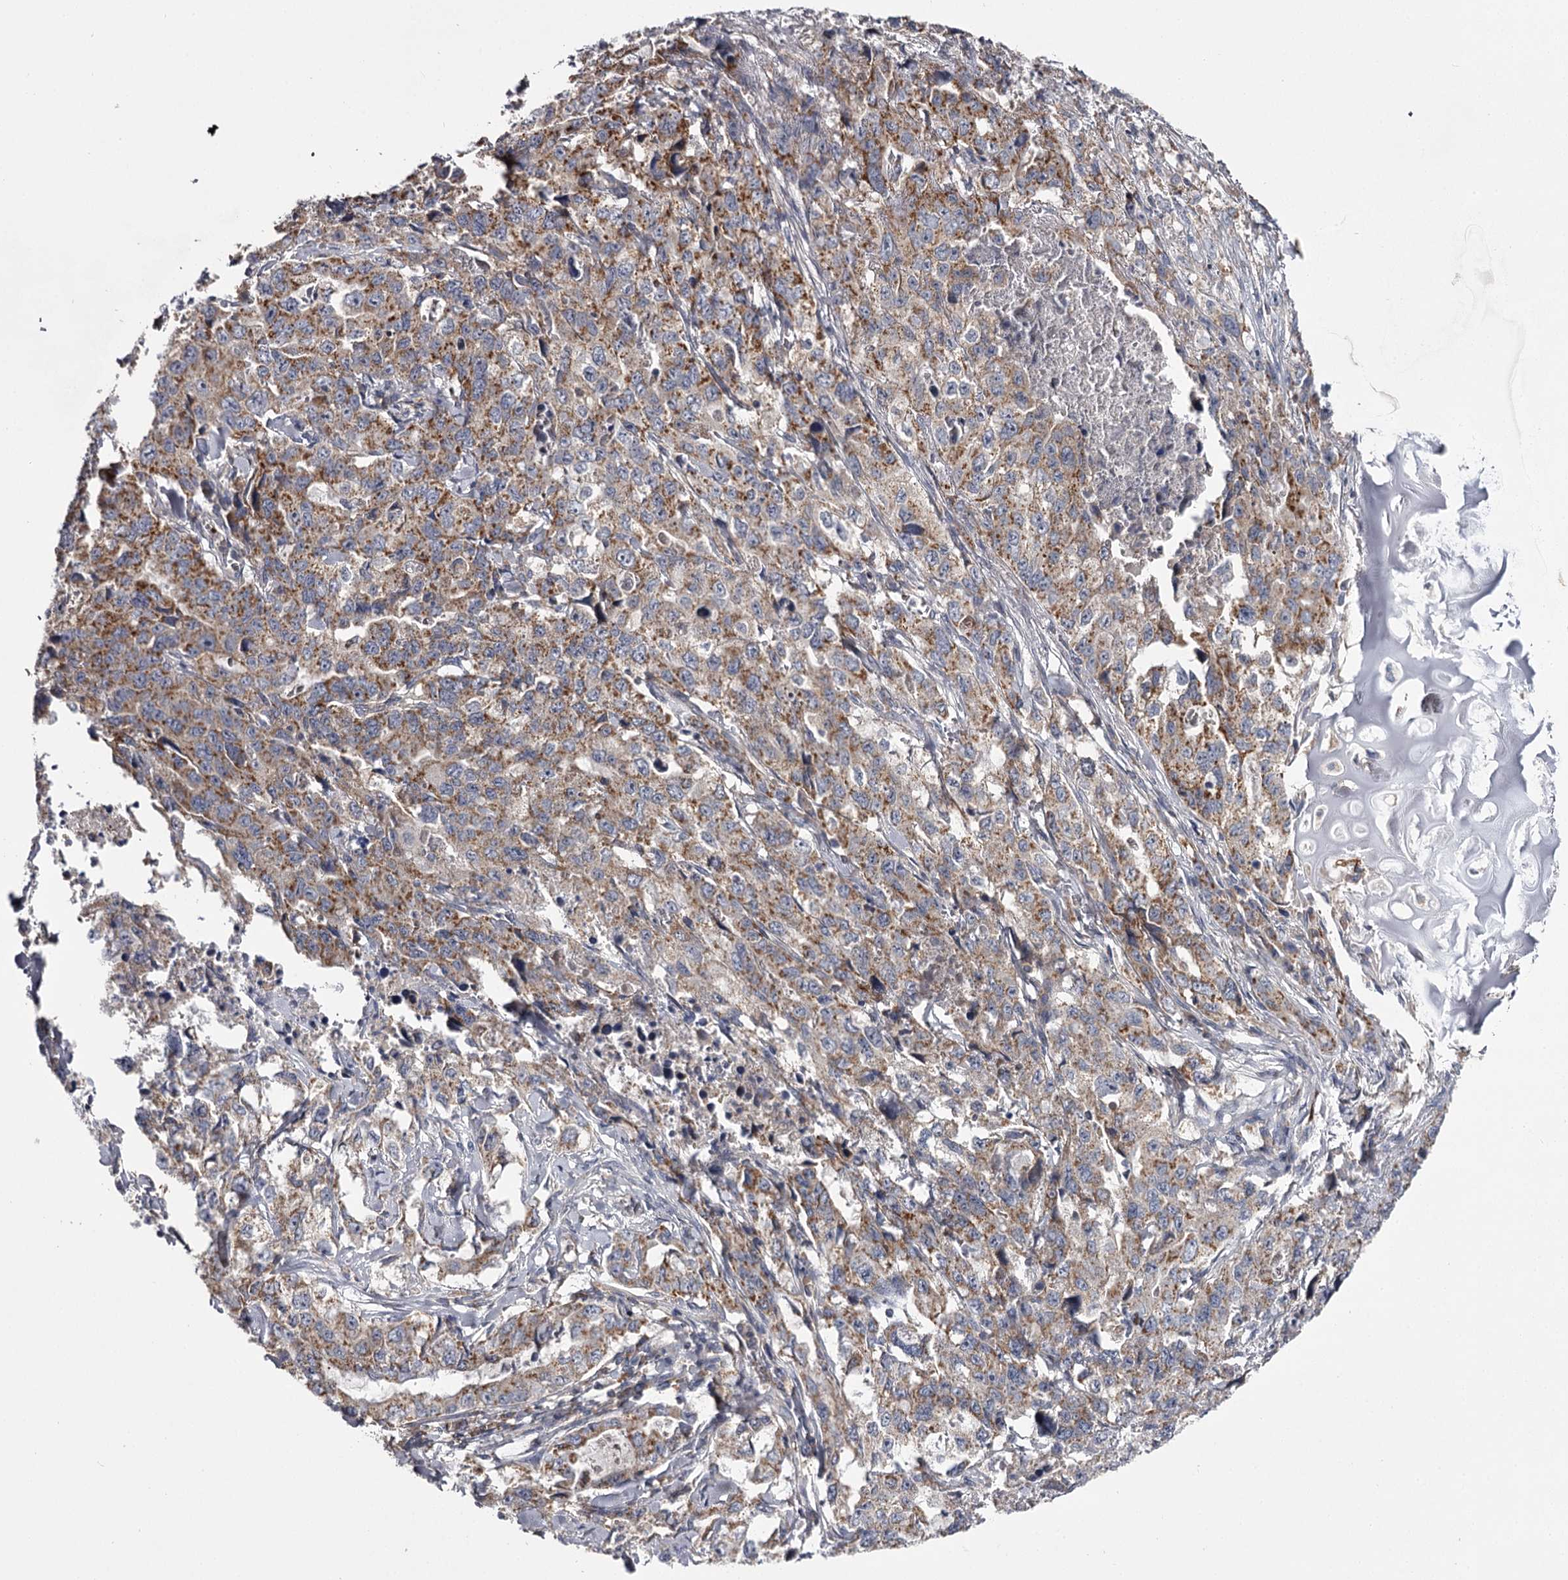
{"staining": {"intensity": "strong", "quantity": "25%-75%", "location": "cytoplasmic/membranous"}, "tissue": "lung cancer", "cell_type": "Tumor cells", "image_type": "cancer", "snomed": [{"axis": "morphology", "description": "Adenocarcinoma, NOS"}, {"axis": "topography", "description": "Lung"}], "caption": "Immunohistochemistry (IHC) image of neoplastic tissue: human lung cancer stained using IHC shows high levels of strong protein expression localized specifically in the cytoplasmic/membranous of tumor cells, appearing as a cytoplasmic/membranous brown color.", "gene": "RASSF6", "patient": {"sex": "female", "age": 51}}